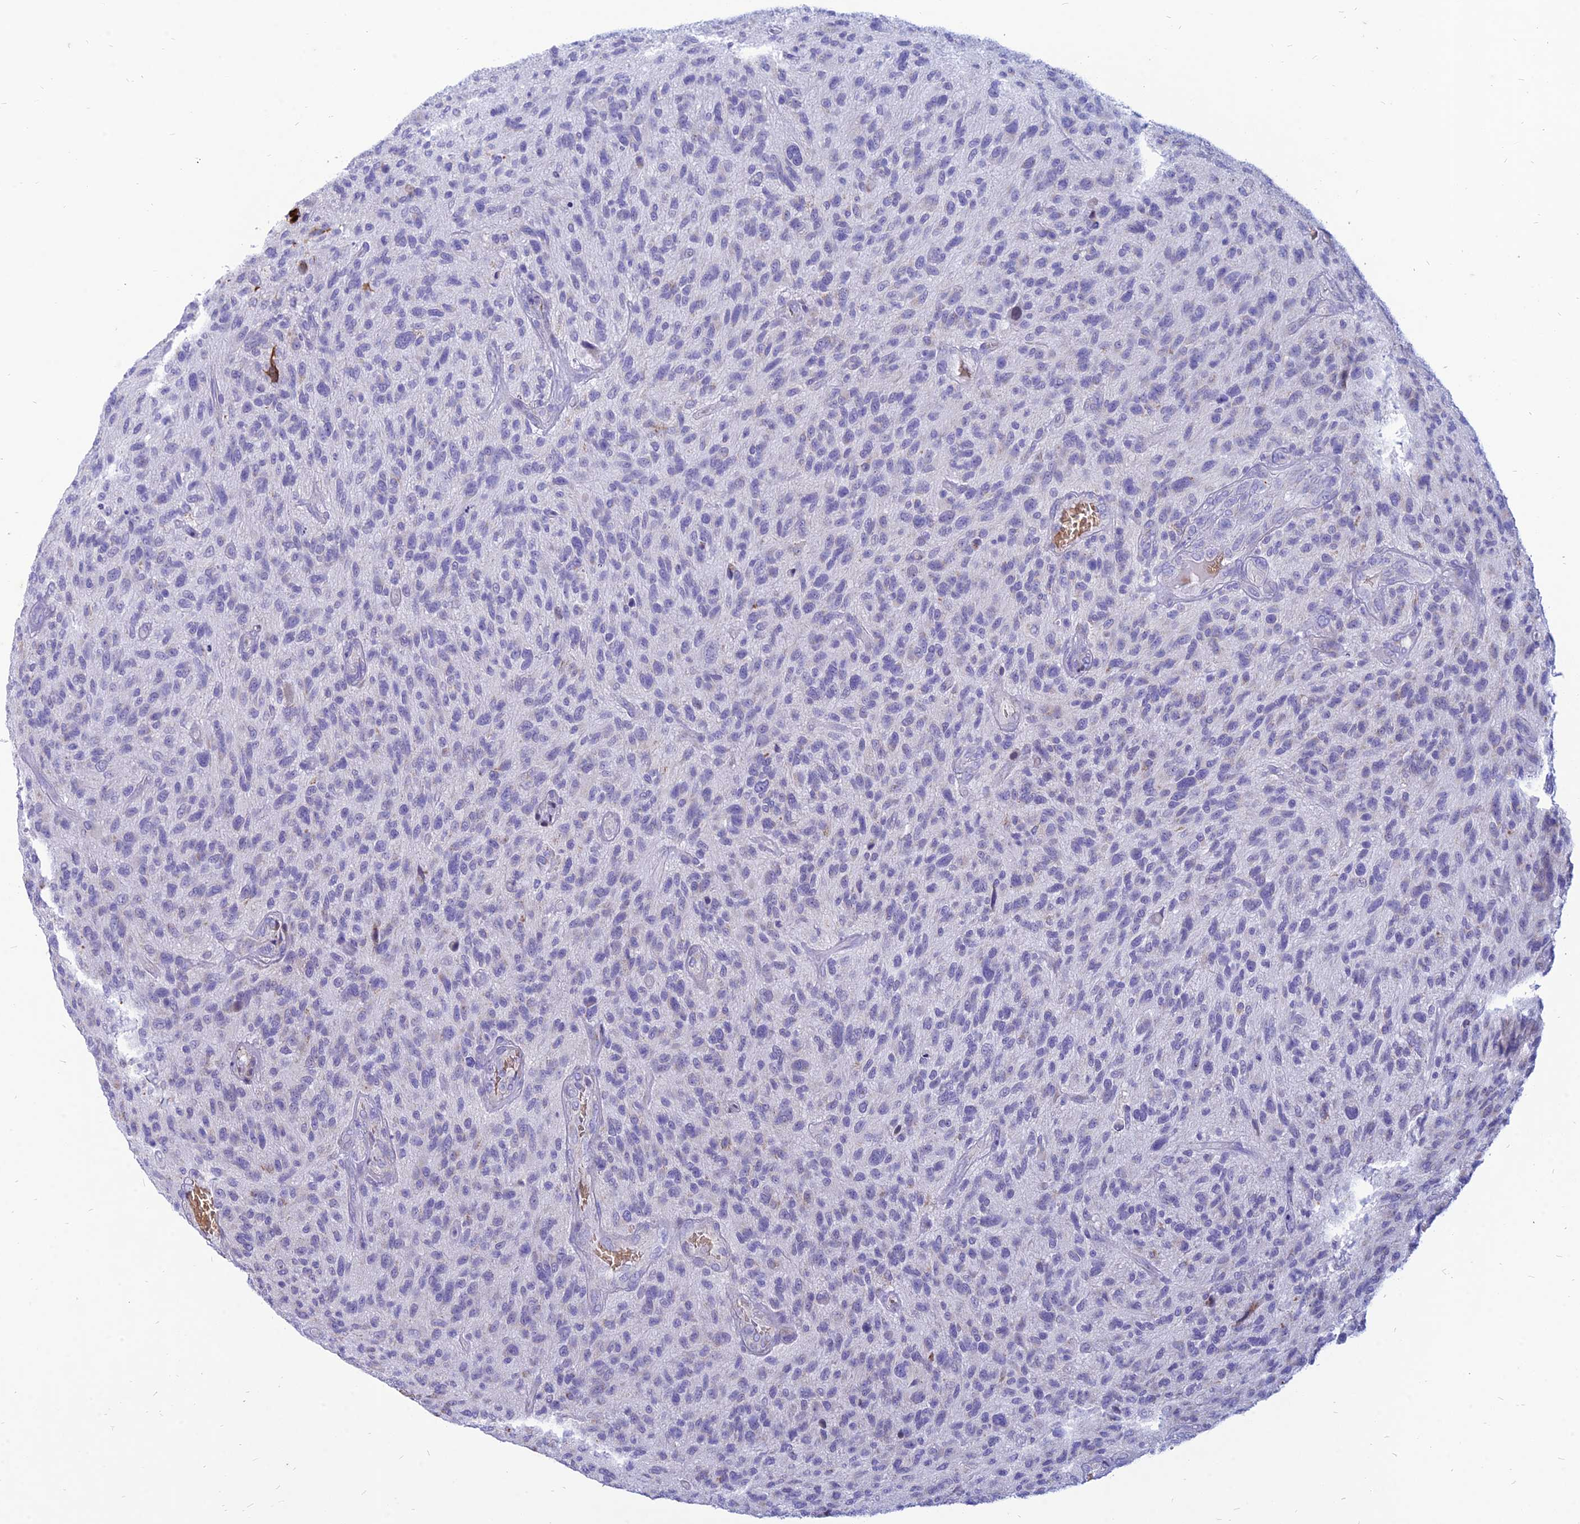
{"staining": {"intensity": "negative", "quantity": "none", "location": "none"}, "tissue": "glioma", "cell_type": "Tumor cells", "image_type": "cancer", "snomed": [{"axis": "morphology", "description": "Glioma, malignant, High grade"}, {"axis": "topography", "description": "Brain"}], "caption": "High power microscopy photomicrograph of an immunohistochemistry (IHC) micrograph of glioma, revealing no significant staining in tumor cells. (Stains: DAB (3,3'-diaminobenzidine) IHC with hematoxylin counter stain, Microscopy: brightfield microscopy at high magnification).", "gene": "HHAT", "patient": {"sex": "male", "age": 47}}